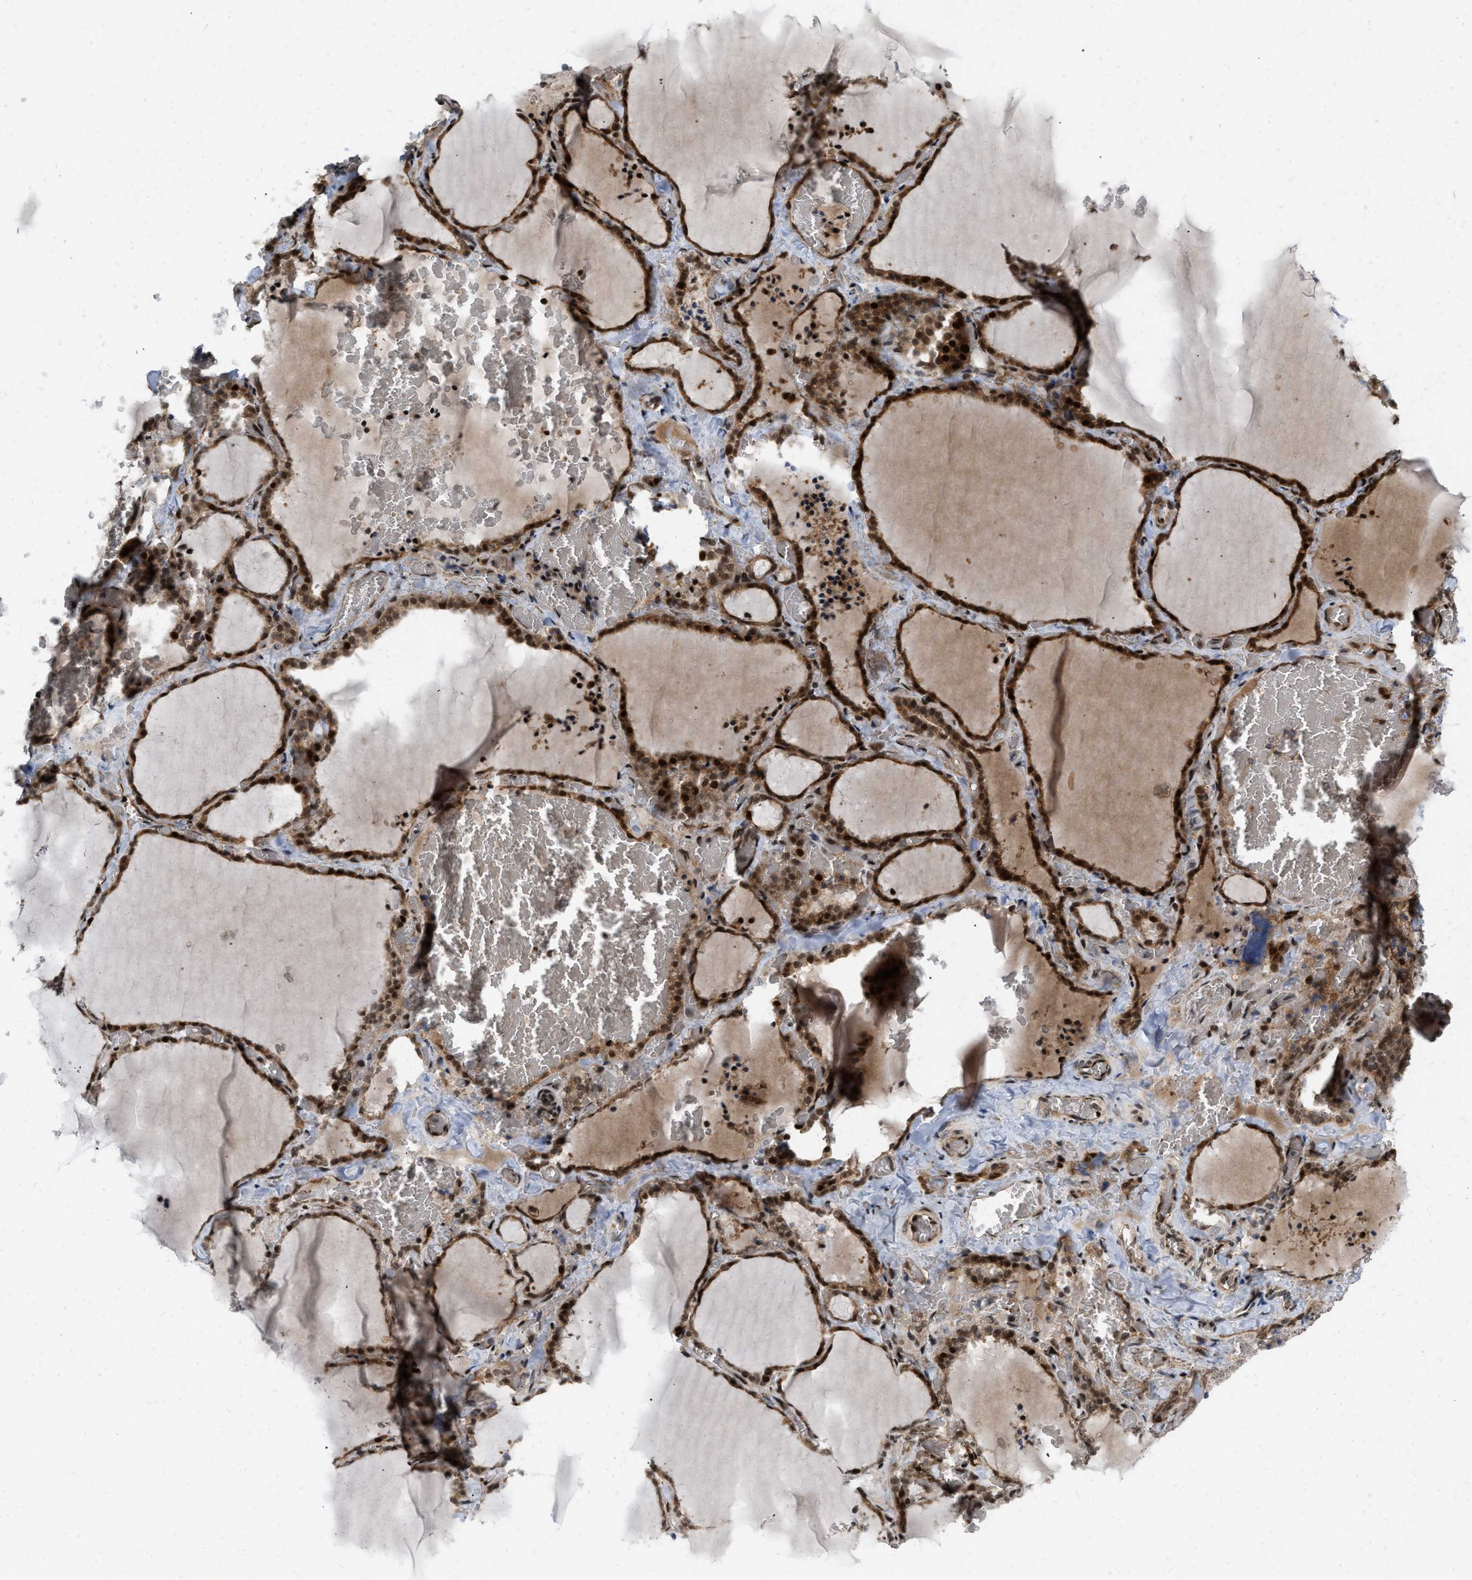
{"staining": {"intensity": "strong", "quantity": ">75%", "location": "cytoplasmic/membranous,nuclear"}, "tissue": "thyroid gland", "cell_type": "Glandular cells", "image_type": "normal", "snomed": [{"axis": "morphology", "description": "Normal tissue, NOS"}, {"axis": "topography", "description": "Thyroid gland"}], "caption": "Normal thyroid gland was stained to show a protein in brown. There is high levels of strong cytoplasmic/membranous,nuclear expression in about >75% of glandular cells. (brown staining indicates protein expression, while blue staining denotes nuclei).", "gene": "ANKRD11", "patient": {"sex": "female", "age": 22}}